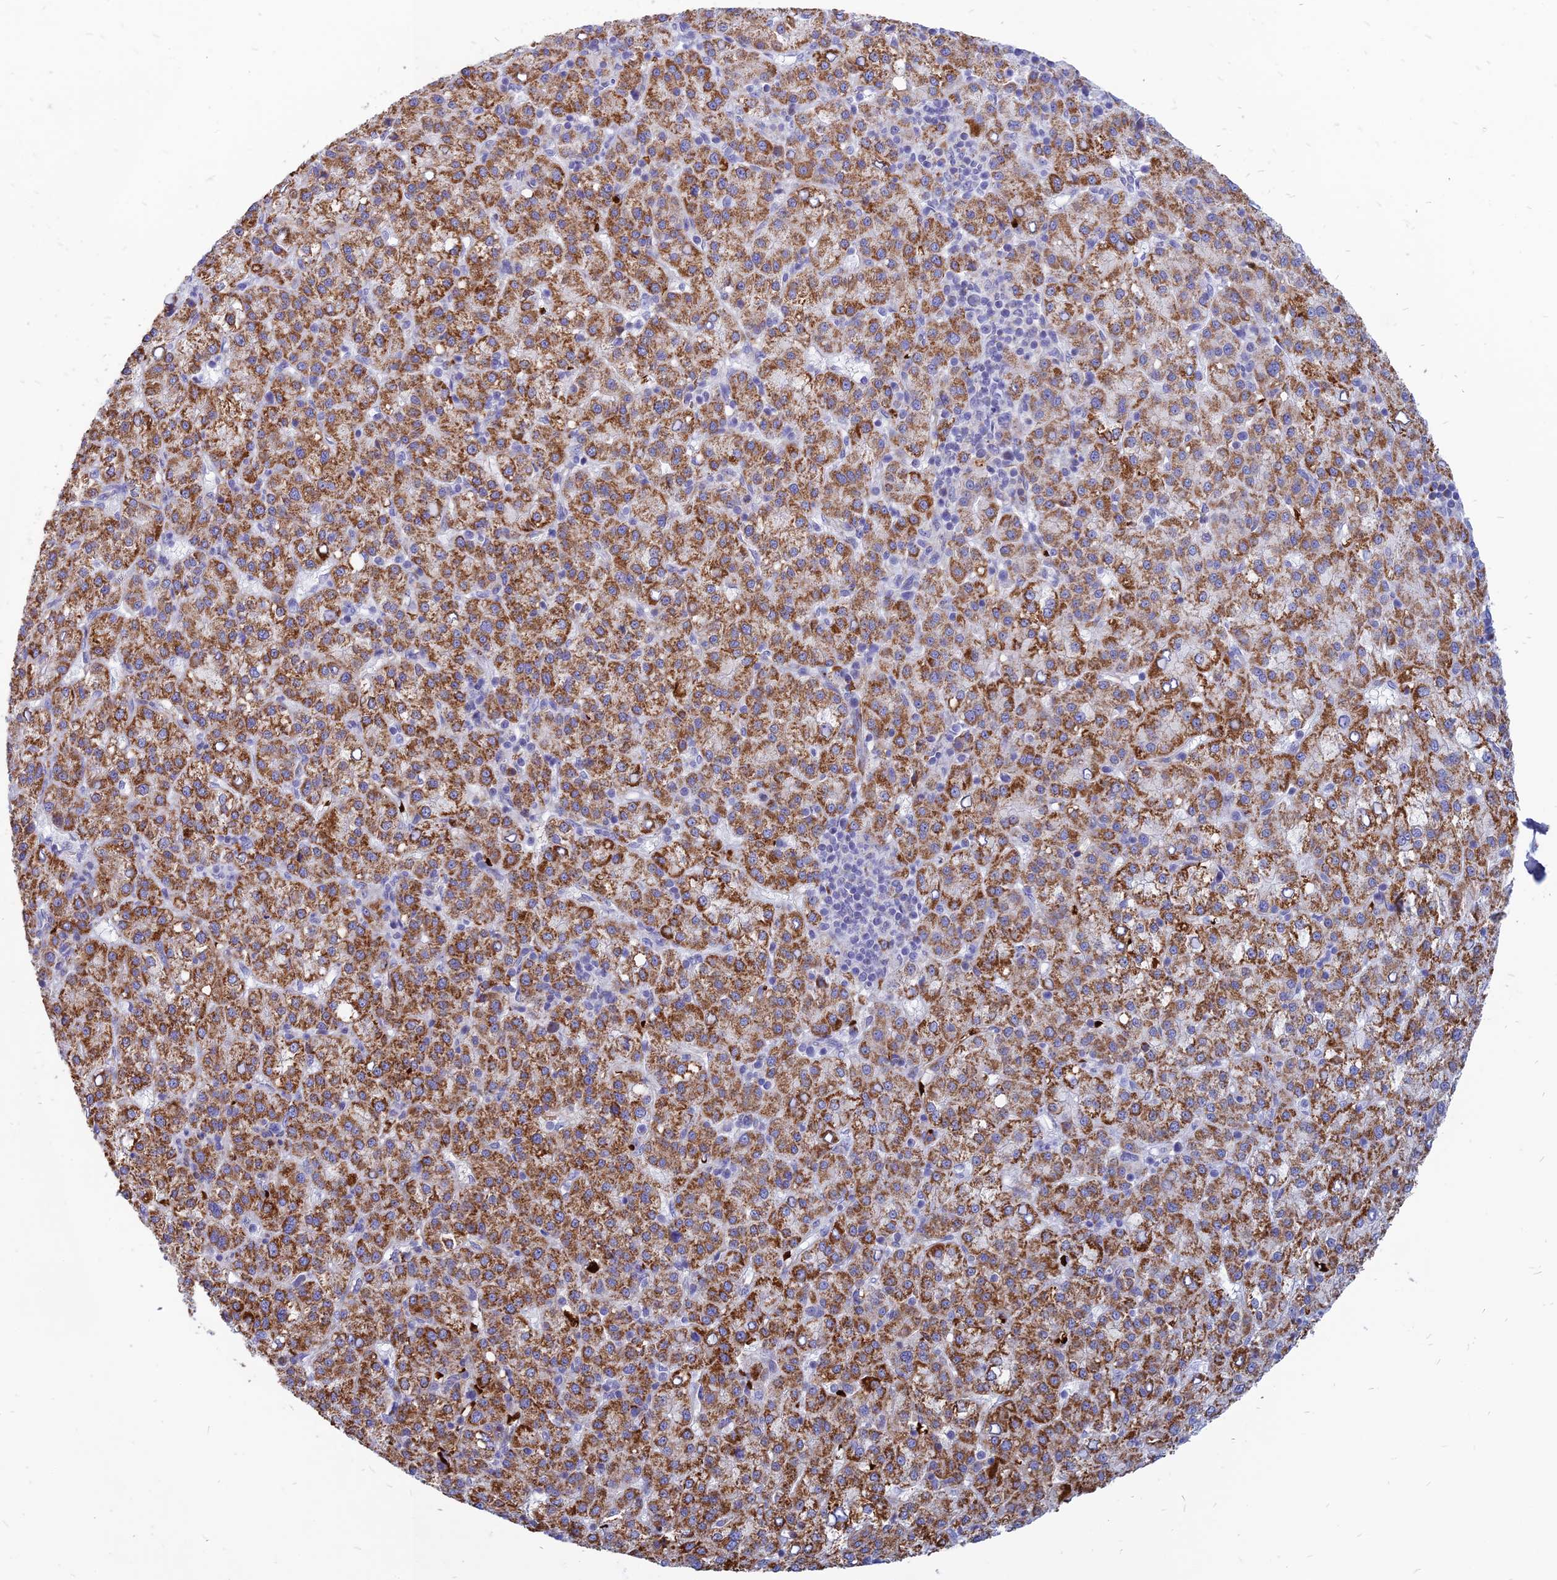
{"staining": {"intensity": "strong", "quantity": ">75%", "location": "cytoplasmic/membranous"}, "tissue": "liver cancer", "cell_type": "Tumor cells", "image_type": "cancer", "snomed": [{"axis": "morphology", "description": "Carcinoma, Hepatocellular, NOS"}, {"axis": "topography", "description": "Liver"}], "caption": "A brown stain highlights strong cytoplasmic/membranous expression of a protein in human liver cancer tumor cells.", "gene": "HHAT", "patient": {"sex": "female", "age": 58}}